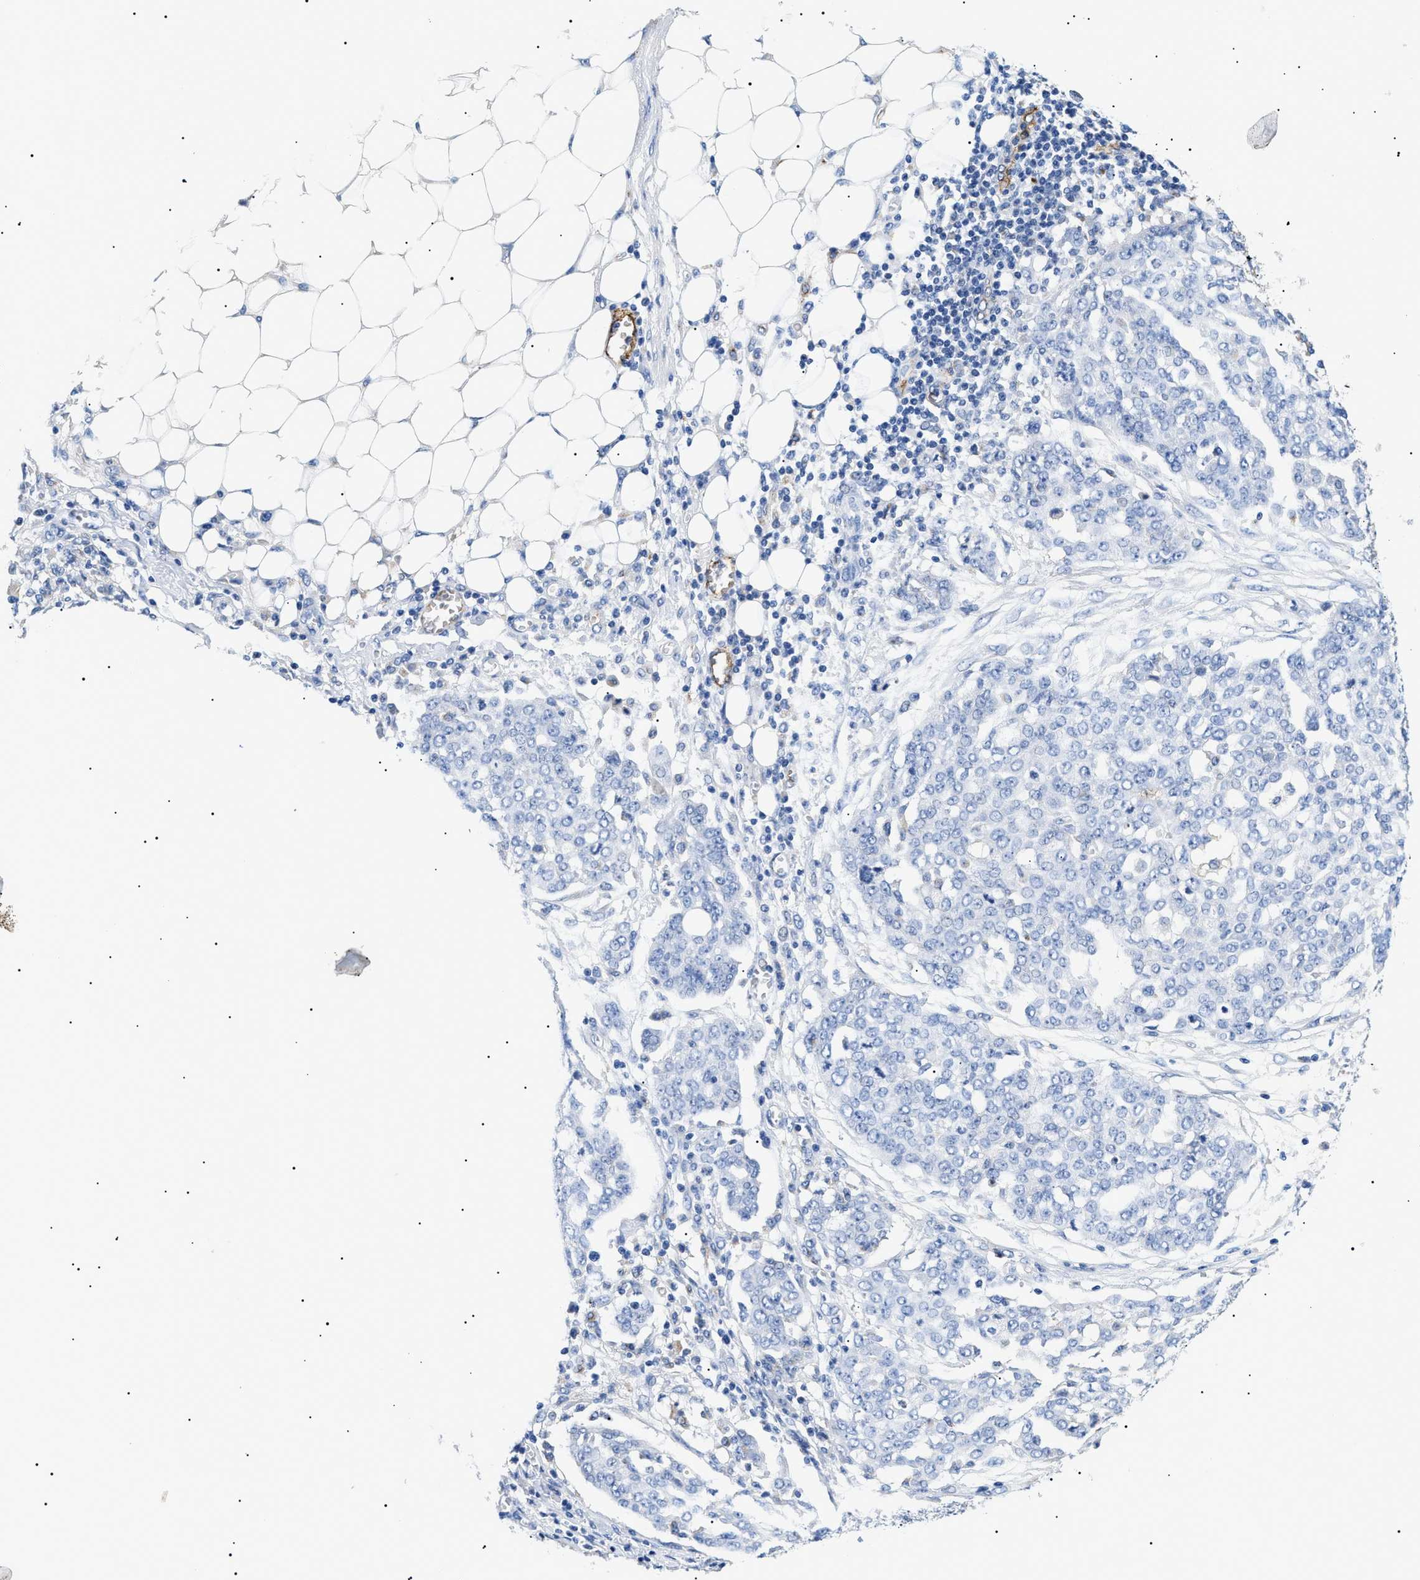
{"staining": {"intensity": "negative", "quantity": "none", "location": "none"}, "tissue": "ovarian cancer", "cell_type": "Tumor cells", "image_type": "cancer", "snomed": [{"axis": "morphology", "description": "Cystadenocarcinoma, serous, NOS"}, {"axis": "topography", "description": "Soft tissue"}, {"axis": "topography", "description": "Ovary"}], "caption": "A high-resolution micrograph shows IHC staining of ovarian serous cystadenocarcinoma, which shows no significant staining in tumor cells. The staining is performed using DAB brown chromogen with nuclei counter-stained in using hematoxylin.", "gene": "ACKR1", "patient": {"sex": "female", "age": 57}}